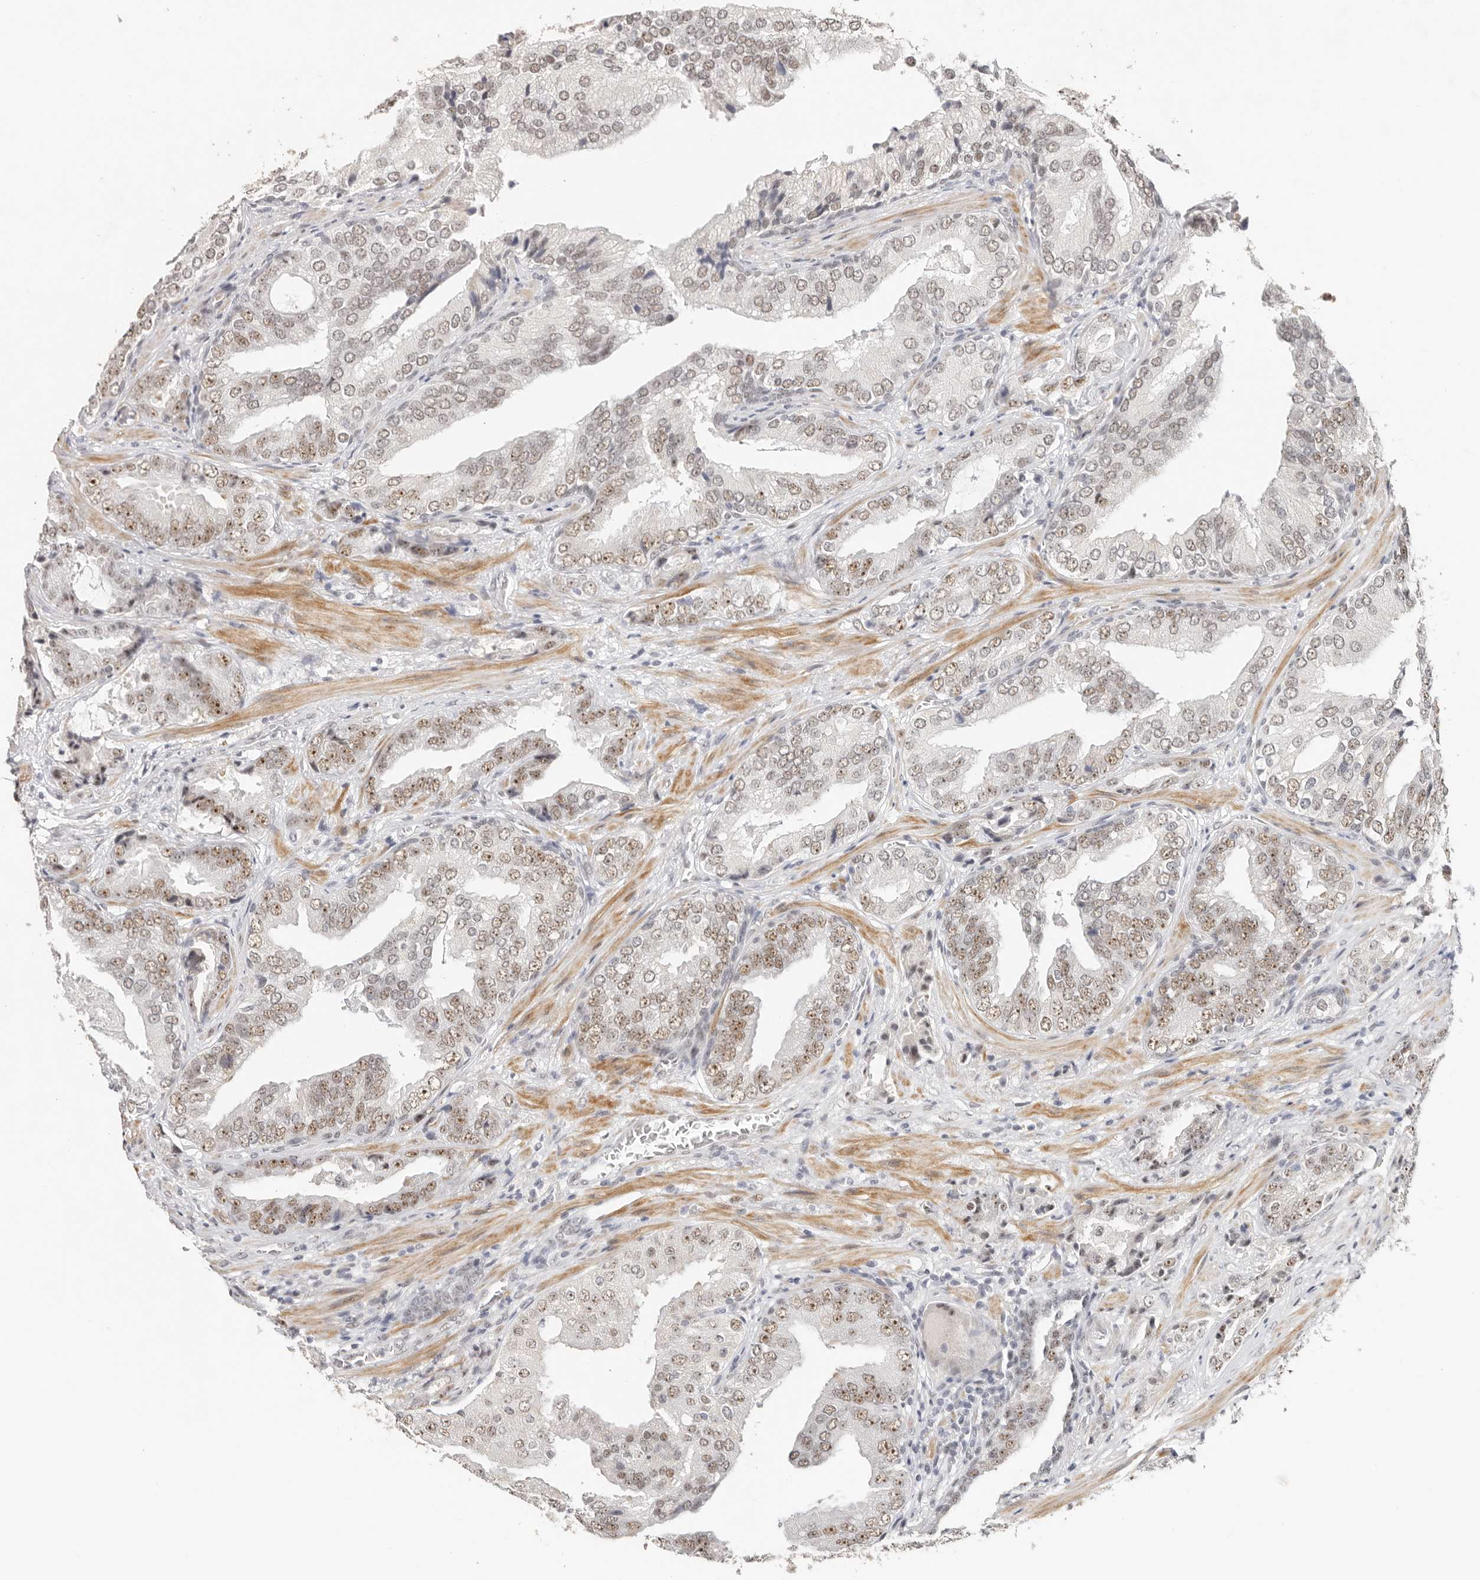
{"staining": {"intensity": "moderate", "quantity": ">75%", "location": "nuclear"}, "tissue": "prostate cancer", "cell_type": "Tumor cells", "image_type": "cancer", "snomed": [{"axis": "morphology", "description": "Adenocarcinoma, Low grade"}, {"axis": "topography", "description": "Prostate"}], "caption": "Prostate cancer stained with a protein marker demonstrates moderate staining in tumor cells.", "gene": "LARP7", "patient": {"sex": "male", "age": 67}}